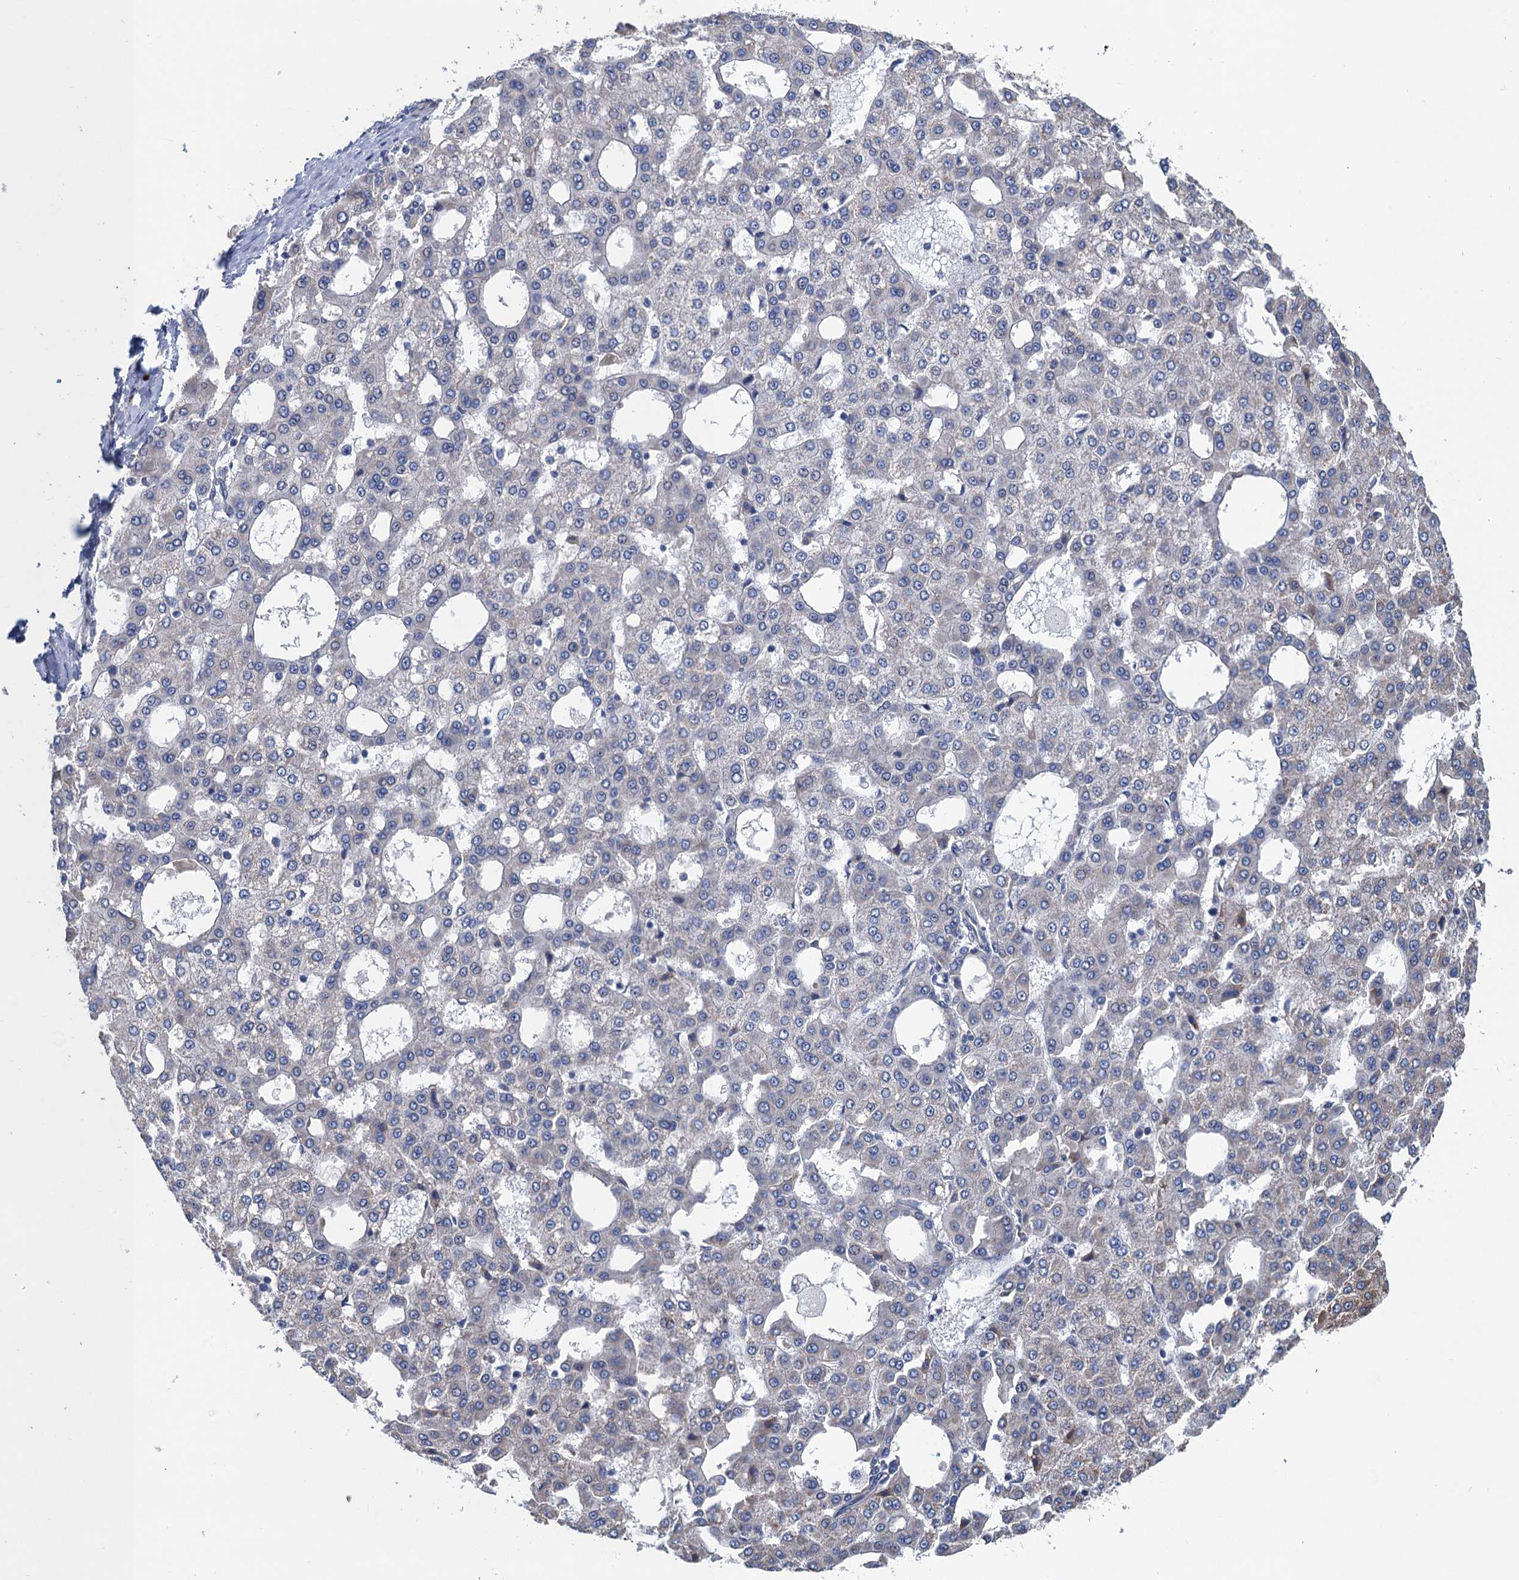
{"staining": {"intensity": "negative", "quantity": "none", "location": "none"}, "tissue": "liver cancer", "cell_type": "Tumor cells", "image_type": "cancer", "snomed": [{"axis": "morphology", "description": "Carcinoma, Hepatocellular, NOS"}, {"axis": "topography", "description": "Liver"}], "caption": "There is no significant staining in tumor cells of liver cancer.", "gene": "TRAF7", "patient": {"sex": "male", "age": 47}}